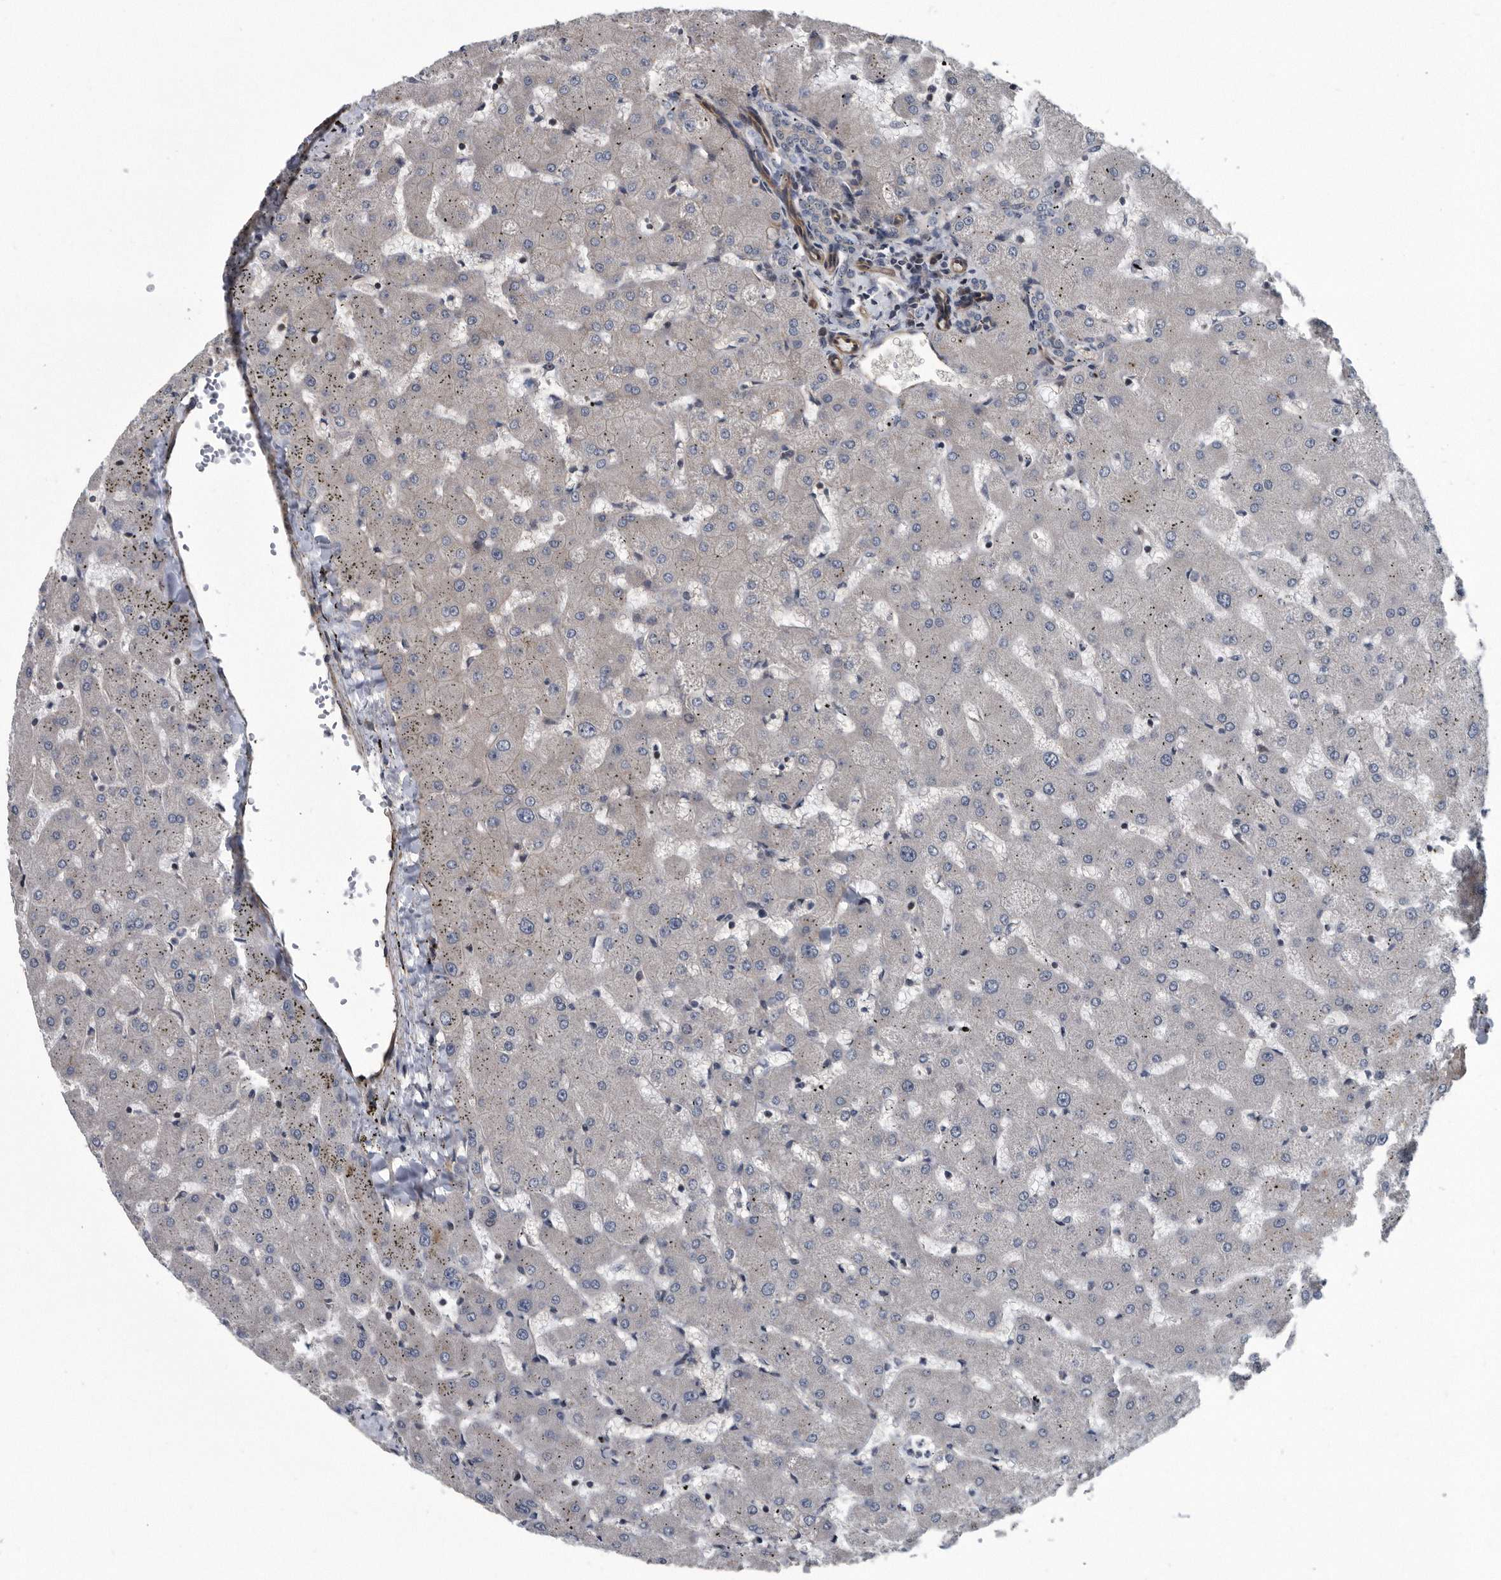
{"staining": {"intensity": "negative", "quantity": "none", "location": "none"}, "tissue": "liver", "cell_type": "Cholangiocytes", "image_type": "normal", "snomed": [{"axis": "morphology", "description": "Normal tissue, NOS"}, {"axis": "topography", "description": "Liver"}], "caption": "An image of liver stained for a protein shows no brown staining in cholangiocytes. (DAB (3,3'-diaminobenzidine) immunohistochemistry visualized using brightfield microscopy, high magnification).", "gene": "ARMCX1", "patient": {"sex": "female", "age": 63}}